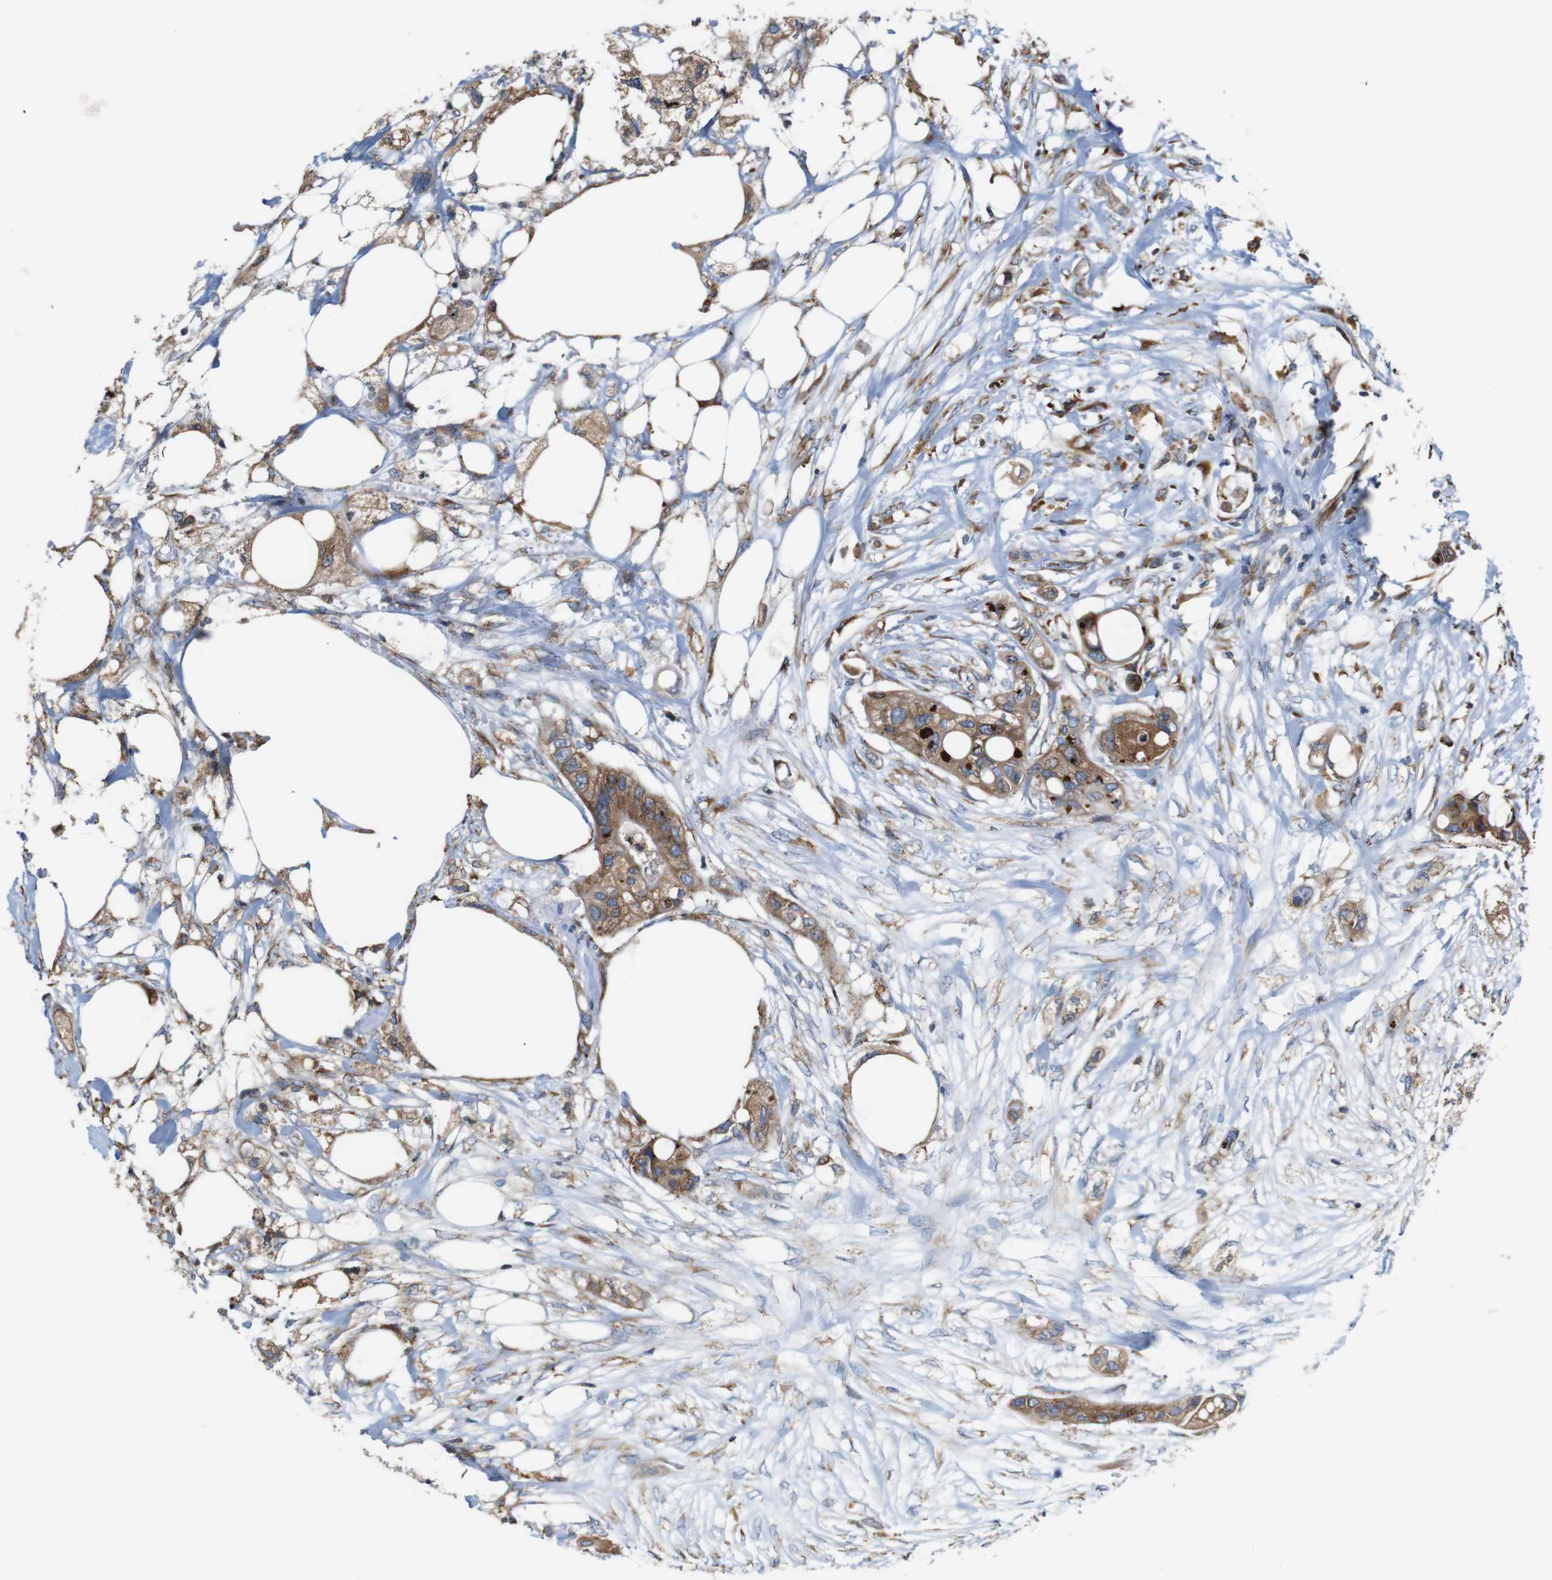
{"staining": {"intensity": "moderate", "quantity": ">75%", "location": "cytoplasmic/membranous"}, "tissue": "colorectal cancer", "cell_type": "Tumor cells", "image_type": "cancer", "snomed": [{"axis": "morphology", "description": "Adenocarcinoma, NOS"}, {"axis": "topography", "description": "Colon"}], "caption": "Tumor cells display medium levels of moderate cytoplasmic/membranous expression in about >75% of cells in human colorectal adenocarcinoma.", "gene": "UGGT1", "patient": {"sex": "female", "age": 57}}